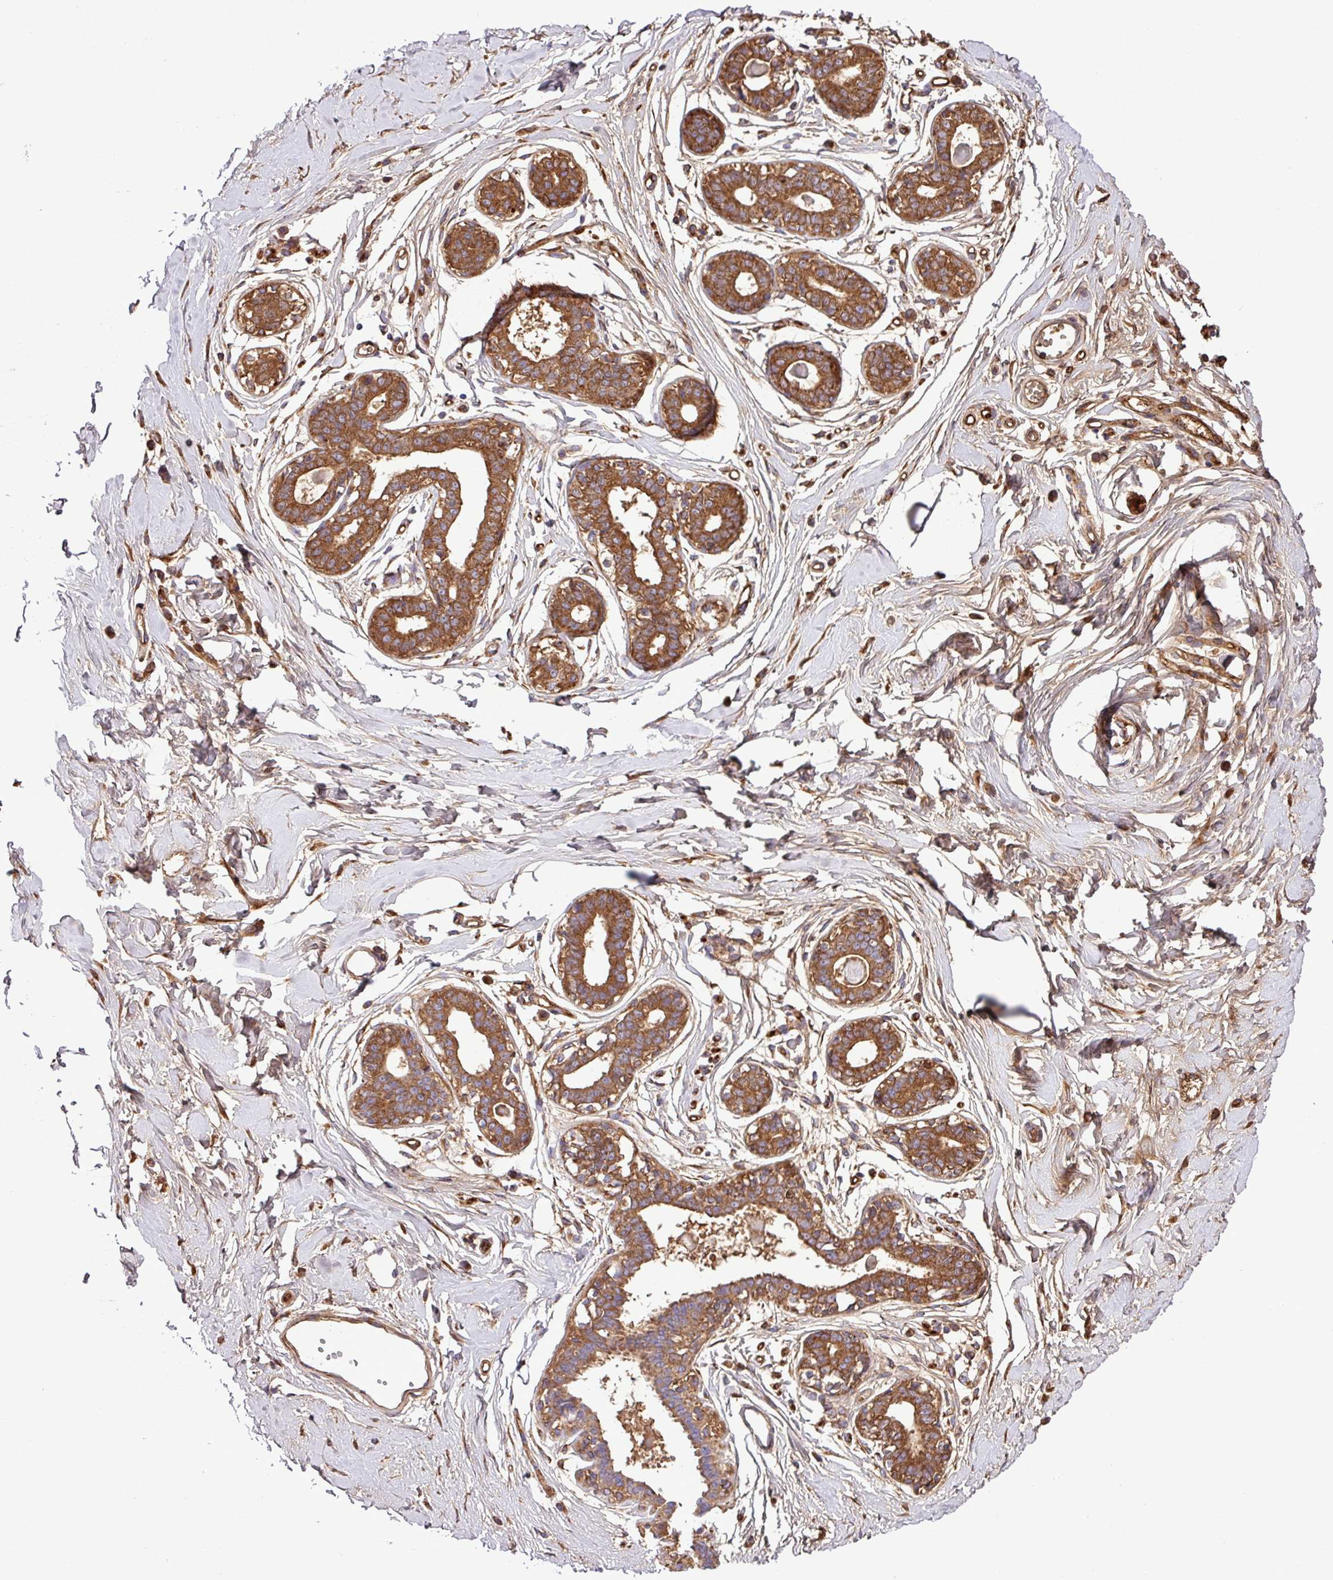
{"staining": {"intensity": "moderate", "quantity": ">75%", "location": "cytoplasmic/membranous"}, "tissue": "breast", "cell_type": "Adipocytes", "image_type": "normal", "snomed": [{"axis": "morphology", "description": "Normal tissue, NOS"}, {"axis": "topography", "description": "Breast"}], "caption": "IHC image of normal human breast stained for a protein (brown), which shows medium levels of moderate cytoplasmic/membranous expression in approximately >75% of adipocytes.", "gene": "CWH43", "patient": {"sex": "female", "age": 45}}